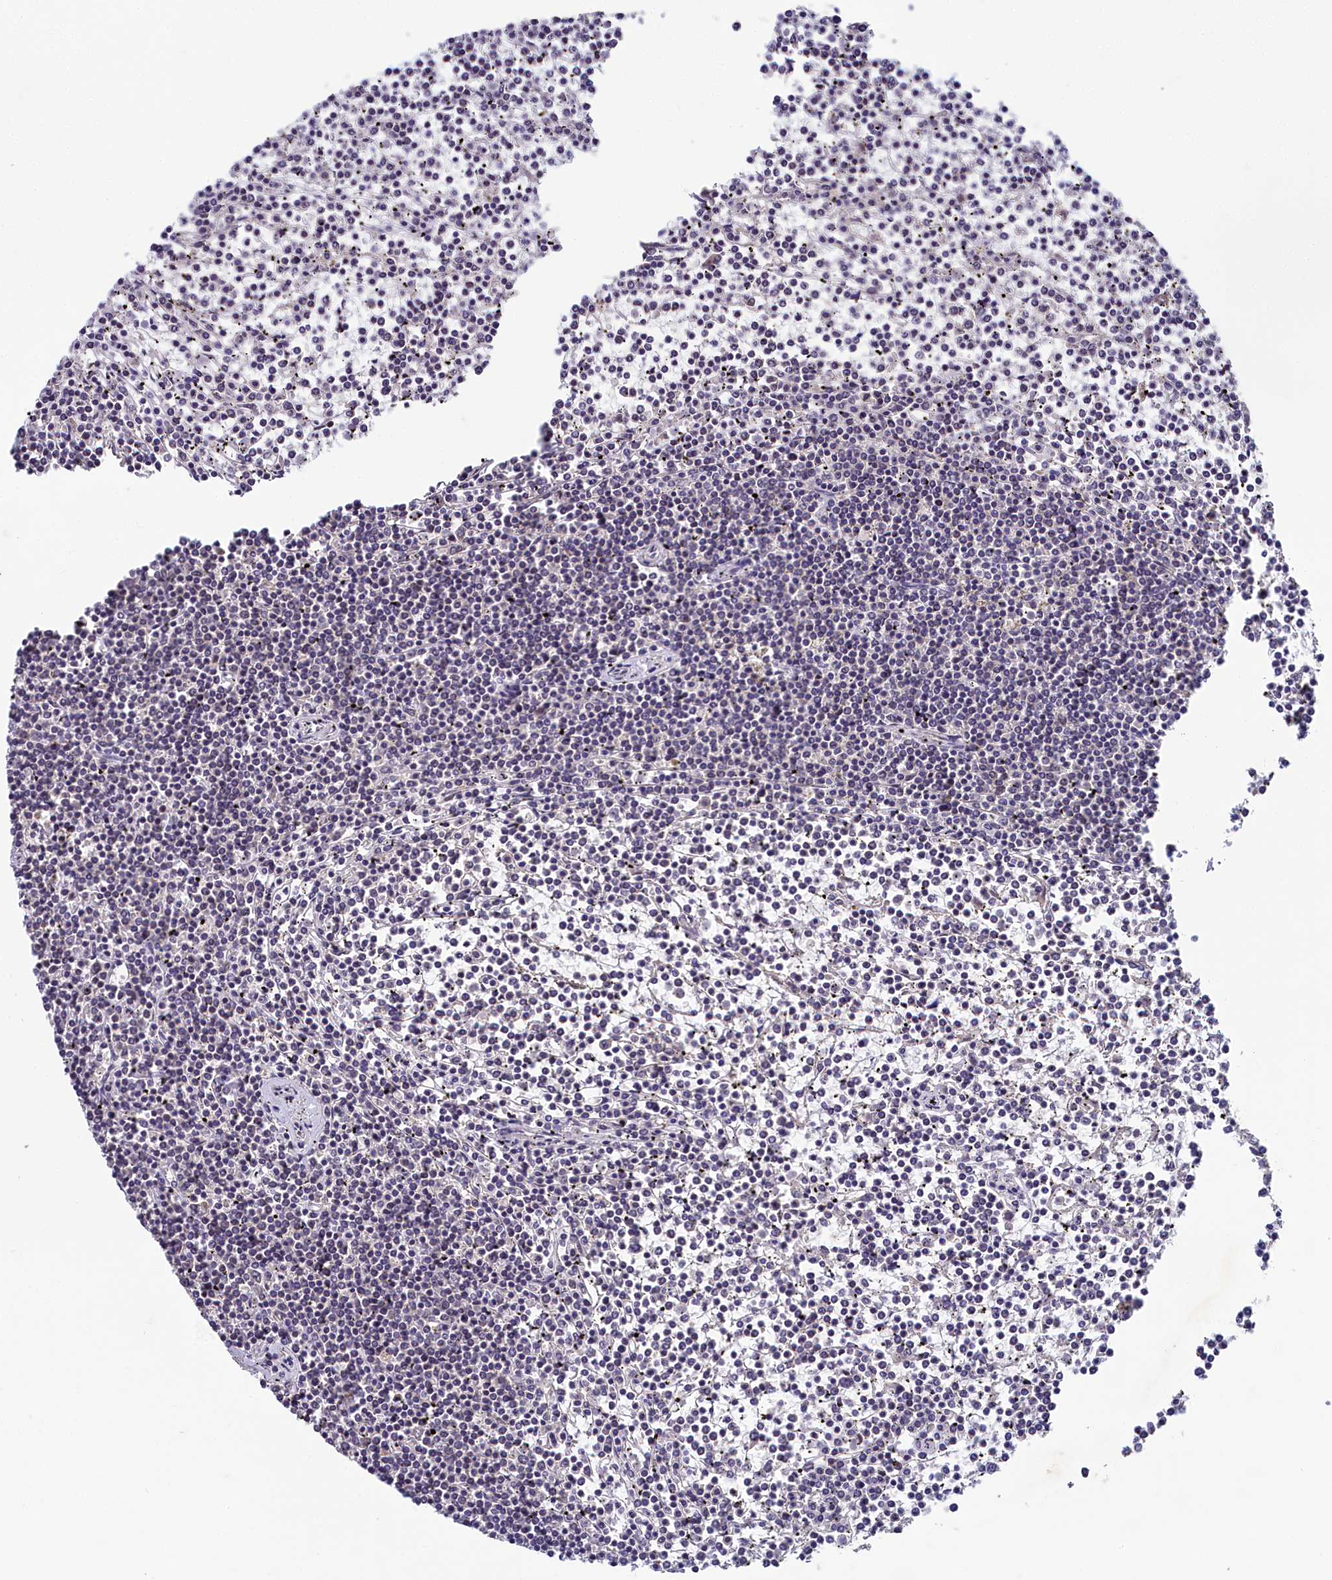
{"staining": {"intensity": "negative", "quantity": "none", "location": "none"}, "tissue": "lymphoma", "cell_type": "Tumor cells", "image_type": "cancer", "snomed": [{"axis": "morphology", "description": "Malignant lymphoma, non-Hodgkin's type, Low grade"}, {"axis": "topography", "description": "Spleen"}], "caption": "Immunohistochemical staining of human lymphoma exhibits no significant expression in tumor cells. (DAB (3,3'-diaminobenzidine) IHC, high magnification).", "gene": "SPINK9", "patient": {"sex": "female", "age": 19}}